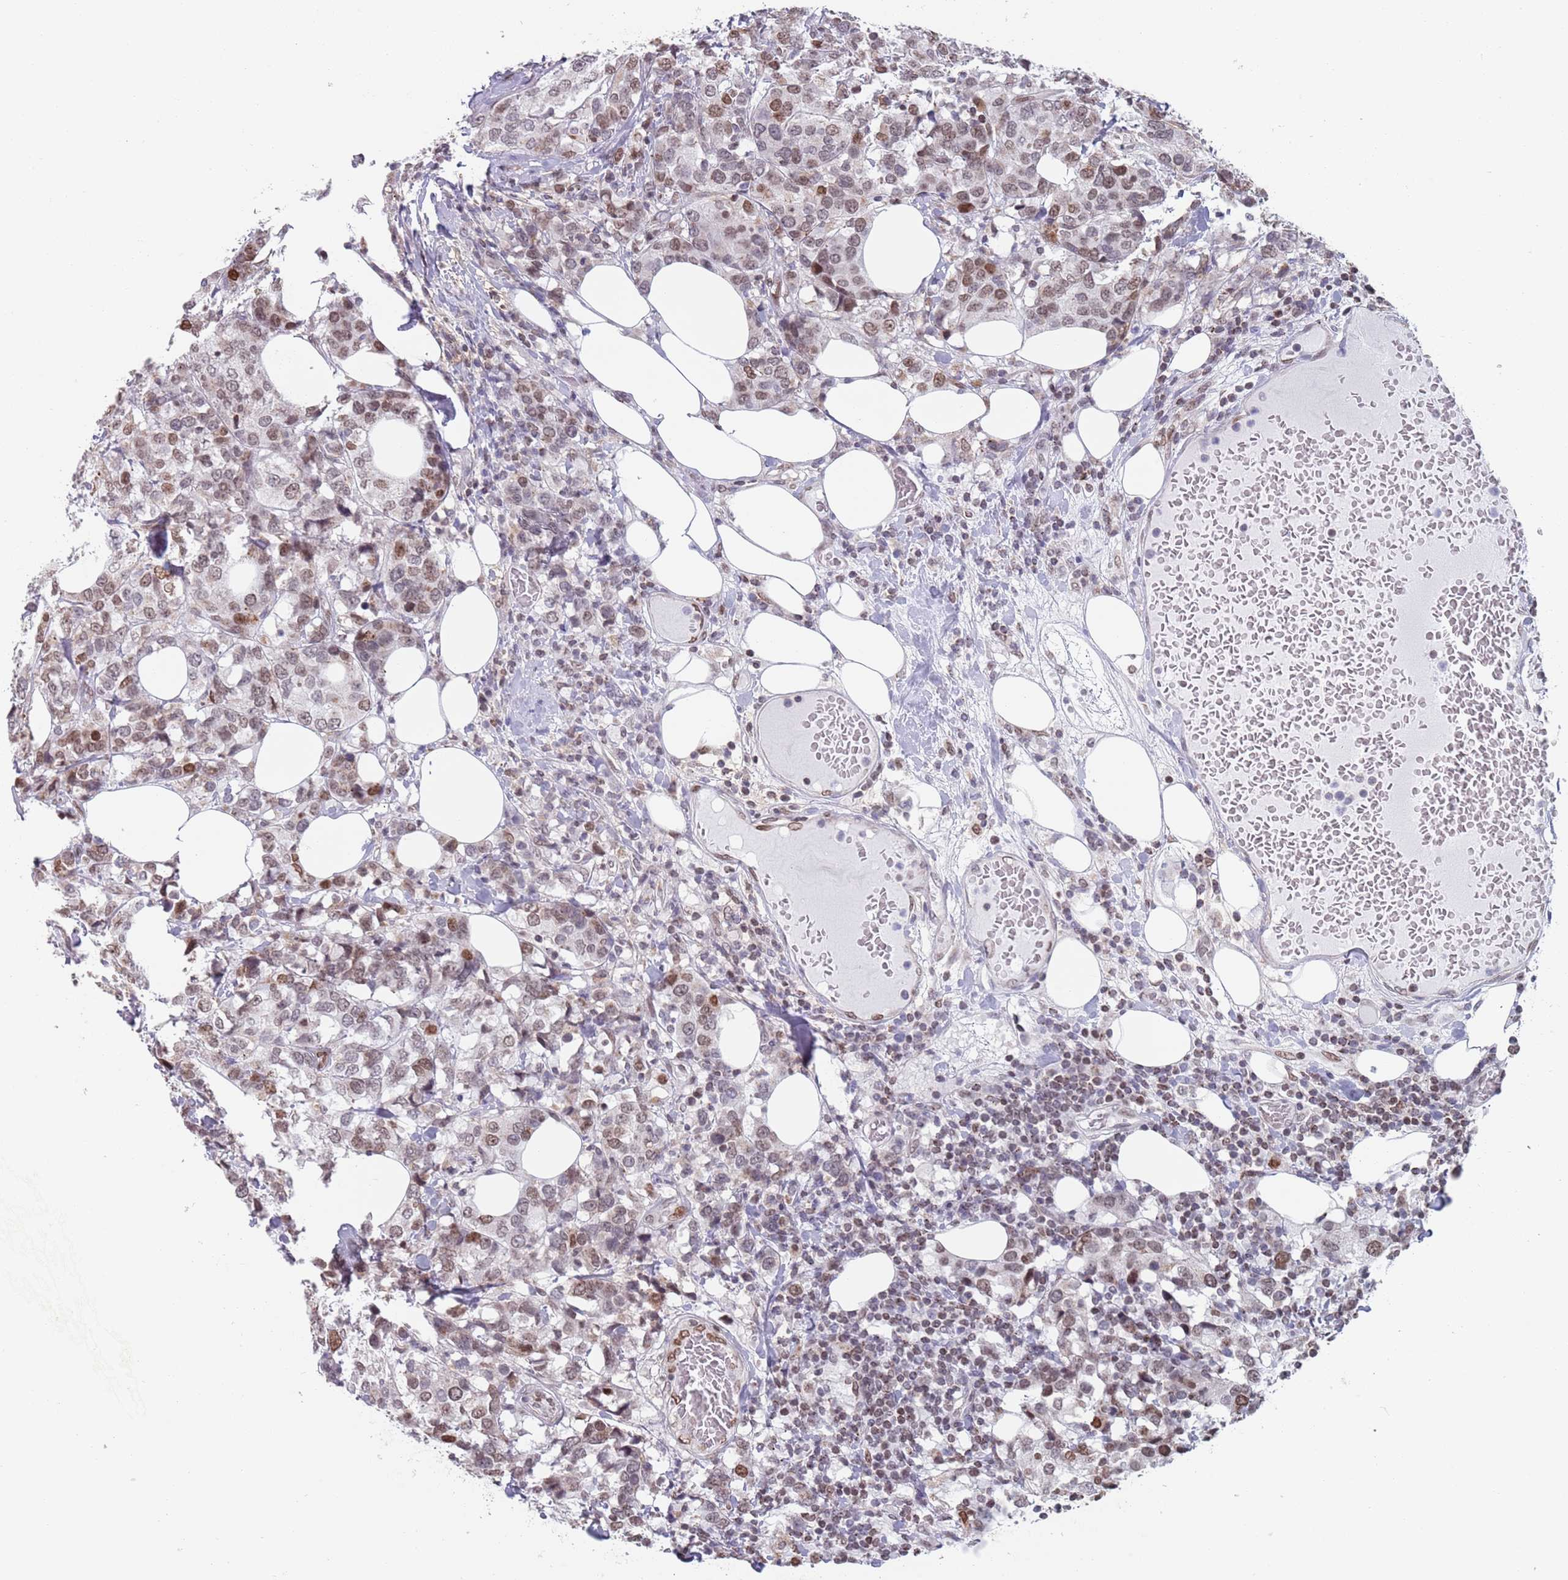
{"staining": {"intensity": "weak", "quantity": ">75%", "location": "nuclear"}, "tissue": "breast cancer", "cell_type": "Tumor cells", "image_type": "cancer", "snomed": [{"axis": "morphology", "description": "Lobular carcinoma"}, {"axis": "topography", "description": "Breast"}], "caption": "Approximately >75% of tumor cells in breast cancer (lobular carcinoma) demonstrate weak nuclear protein expression as visualized by brown immunohistochemical staining.", "gene": "MFSD12", "patient": {"sex": "female", "age": 59}}